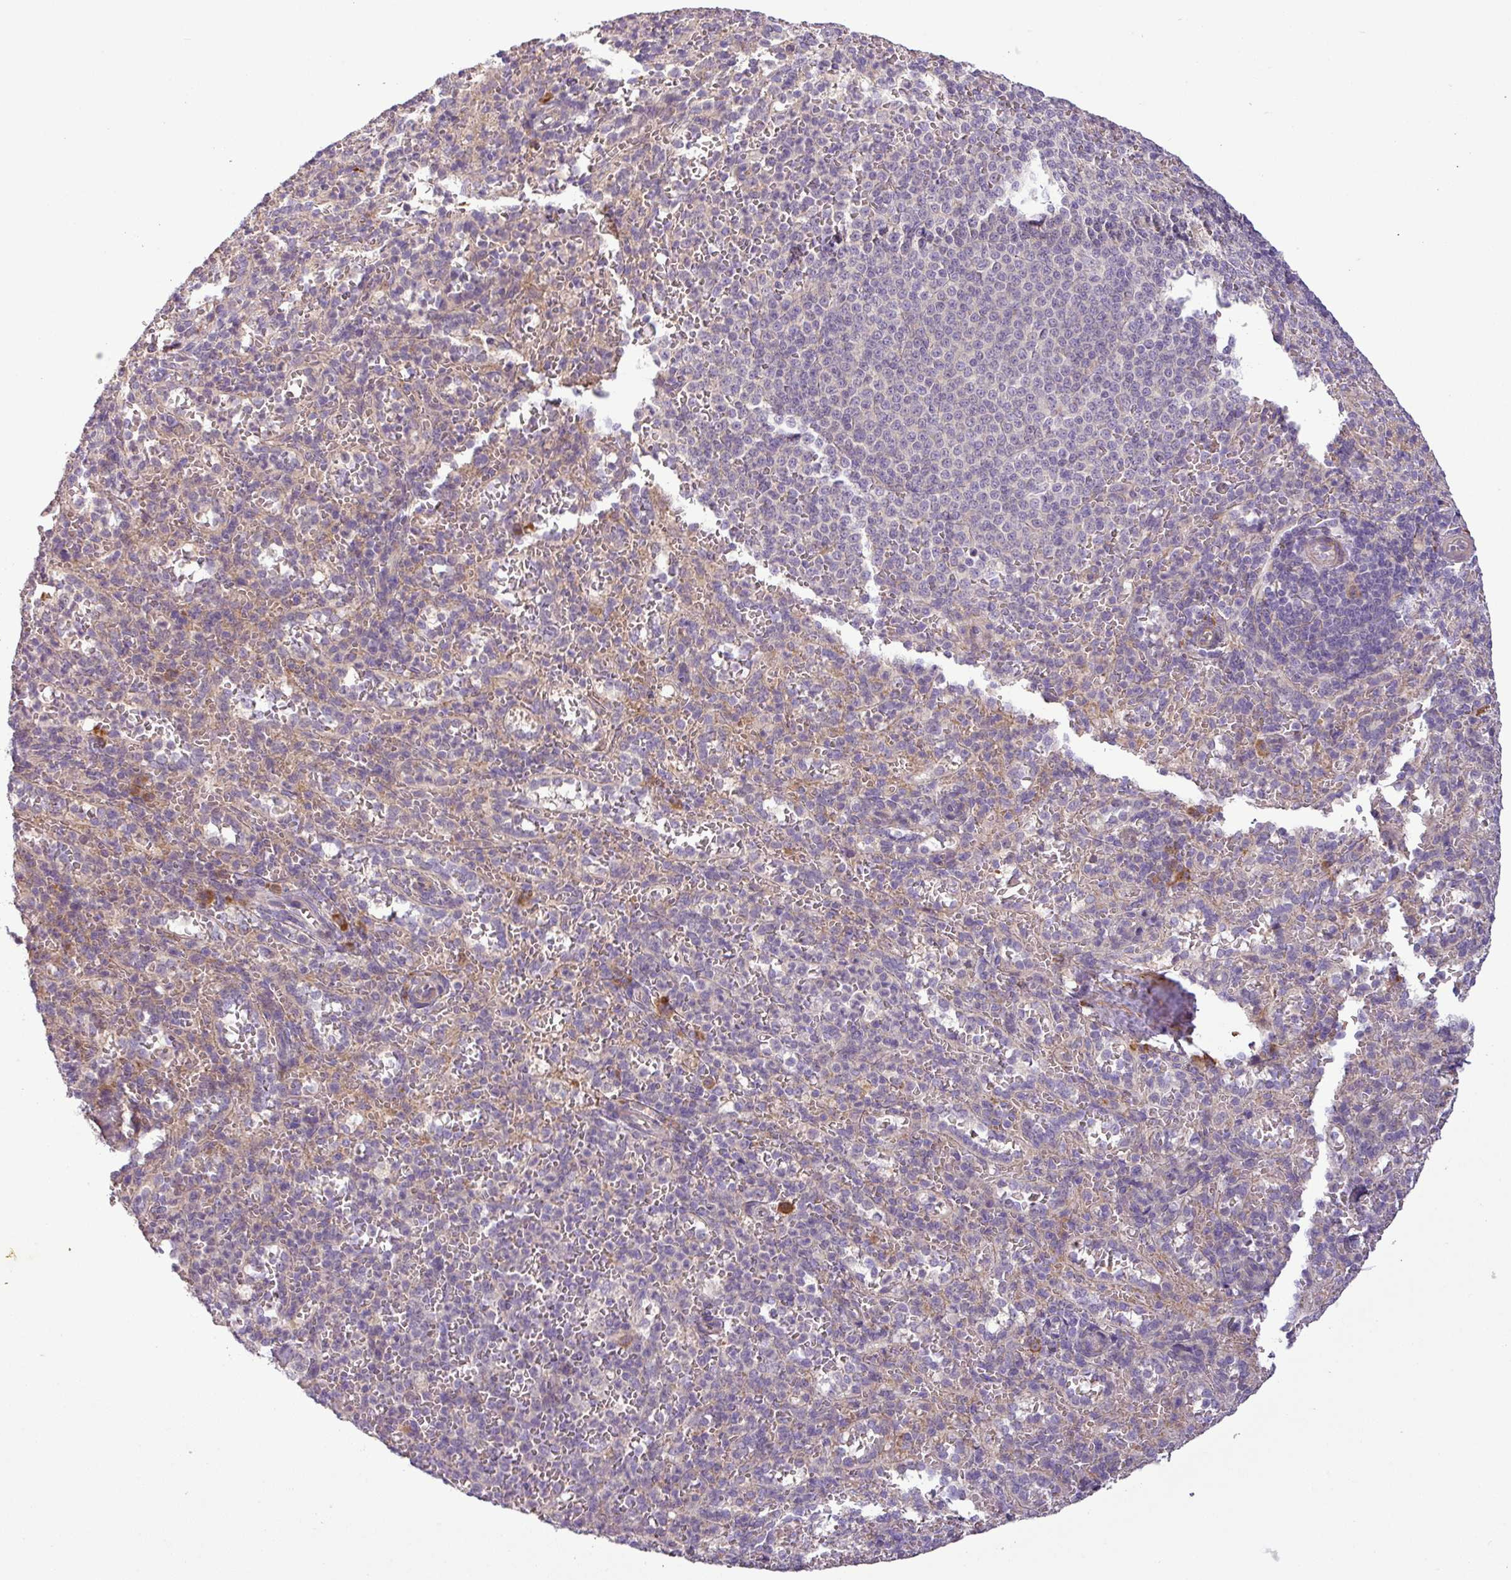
{"staining": {"intensity": "negative", "quantity": "none", "location": "none"}, "tissue": "spleen", "cell_type": "Cells in red pulp", "image_type": "normal", "snomed": [{"axis": "morphology", "description": "Normal tissue, NOS"}, {"axis": "topography", "description": "Spleen"}], "caption": "High magnification brightfield microscopy of normal spleen stained with DAB (brown) and counterstained with hematoxylin (blue): cells in red pulp show no significant staining. (Immunohistochemistry, brightfield microscopy, high magnification).", "gene": "MOCS3", "patient": {"sex": "female", "age": 21}}